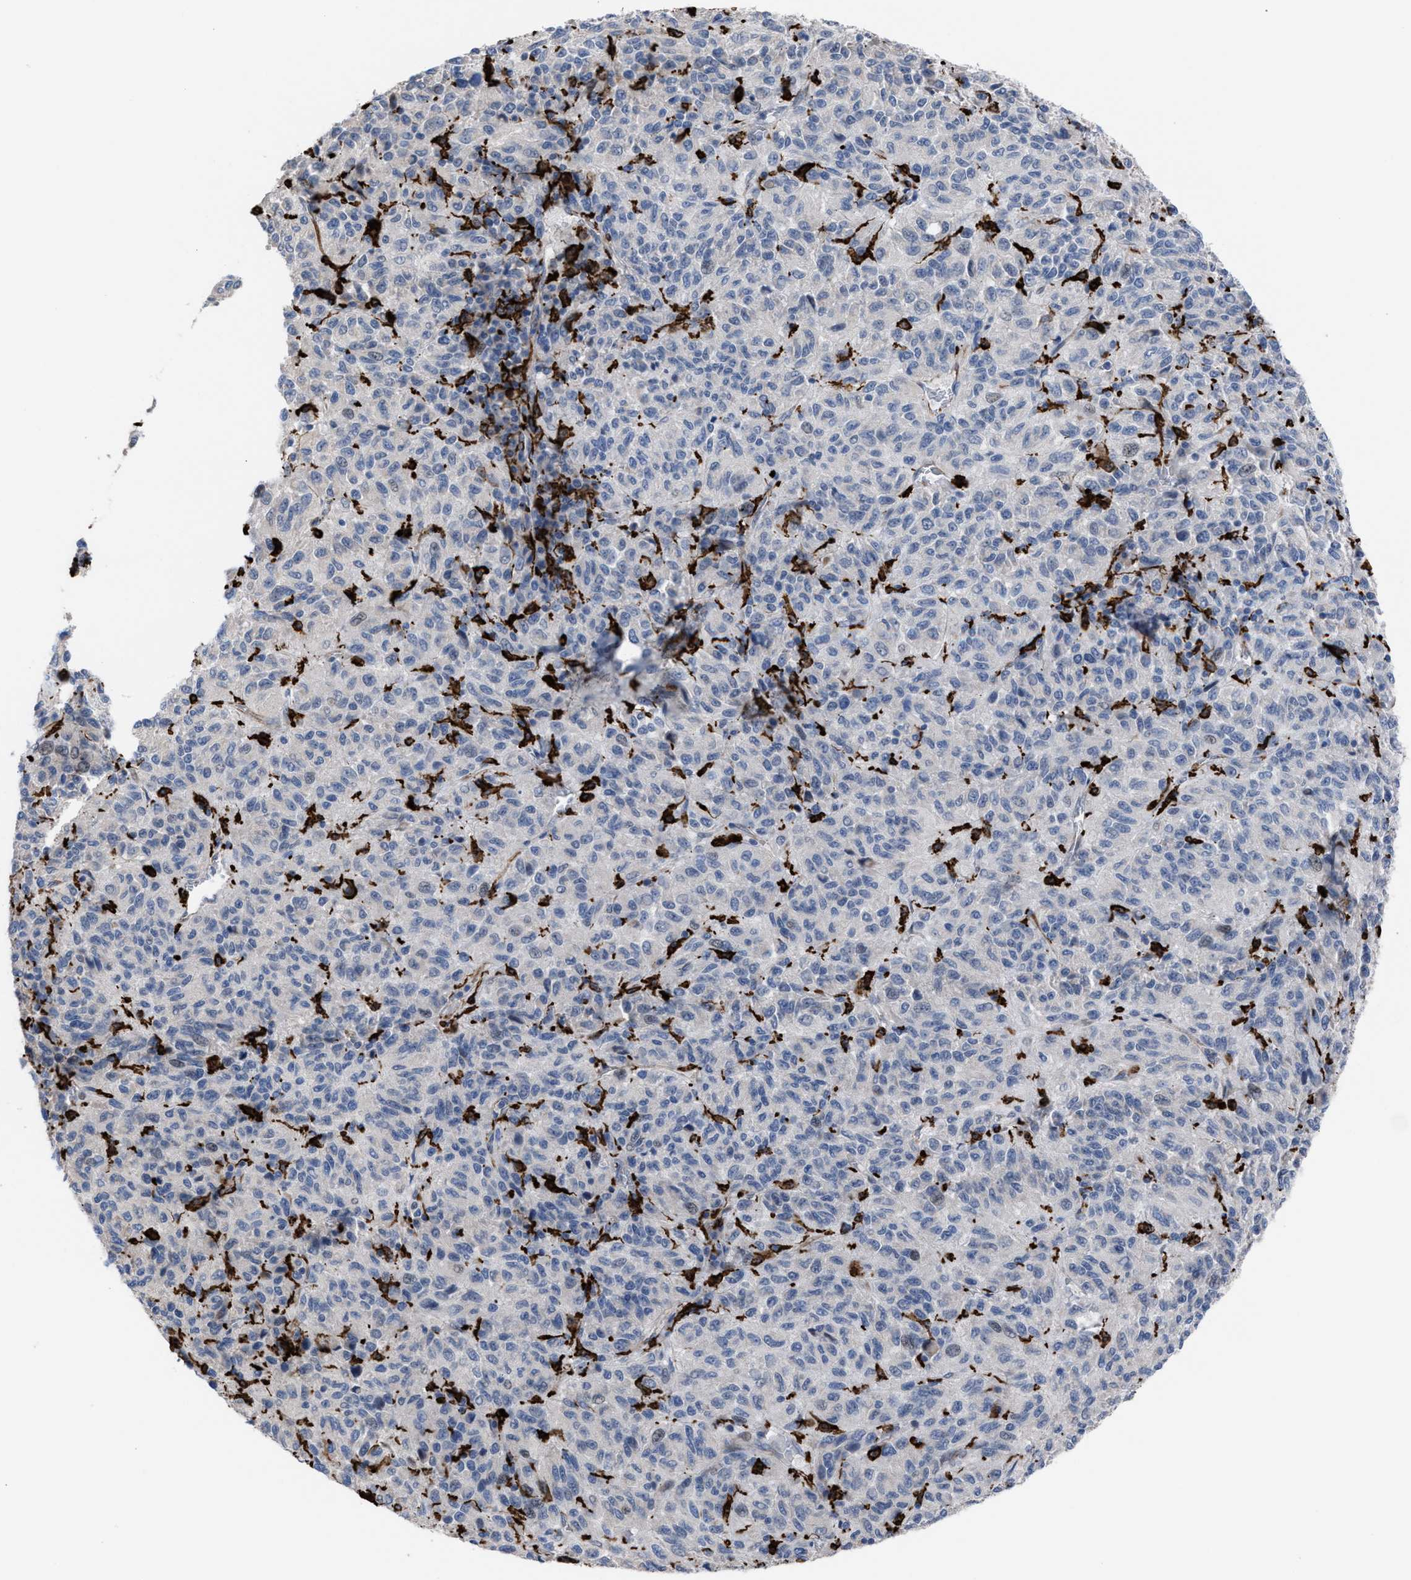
{"staining": {"intensity": "negative", "quantity": "none", "location": "none"}, "tissue": "melanoma", "cell_type": "Tumor cells", "image_type": "cancer", "snomed": [{"axis": "morphology", "description": "Malignant melanoma, Metastatic site"}, {"axis": "topography", "description": "Lung"}], "caption": "Immunohistochemistry image of human malignant melanoma (metastatic site) stained for a protein (brown), which exhibits no staining in tumor cells.", "gene": "SLC47A1", "patient": {"sex": "male", "age": 64}}